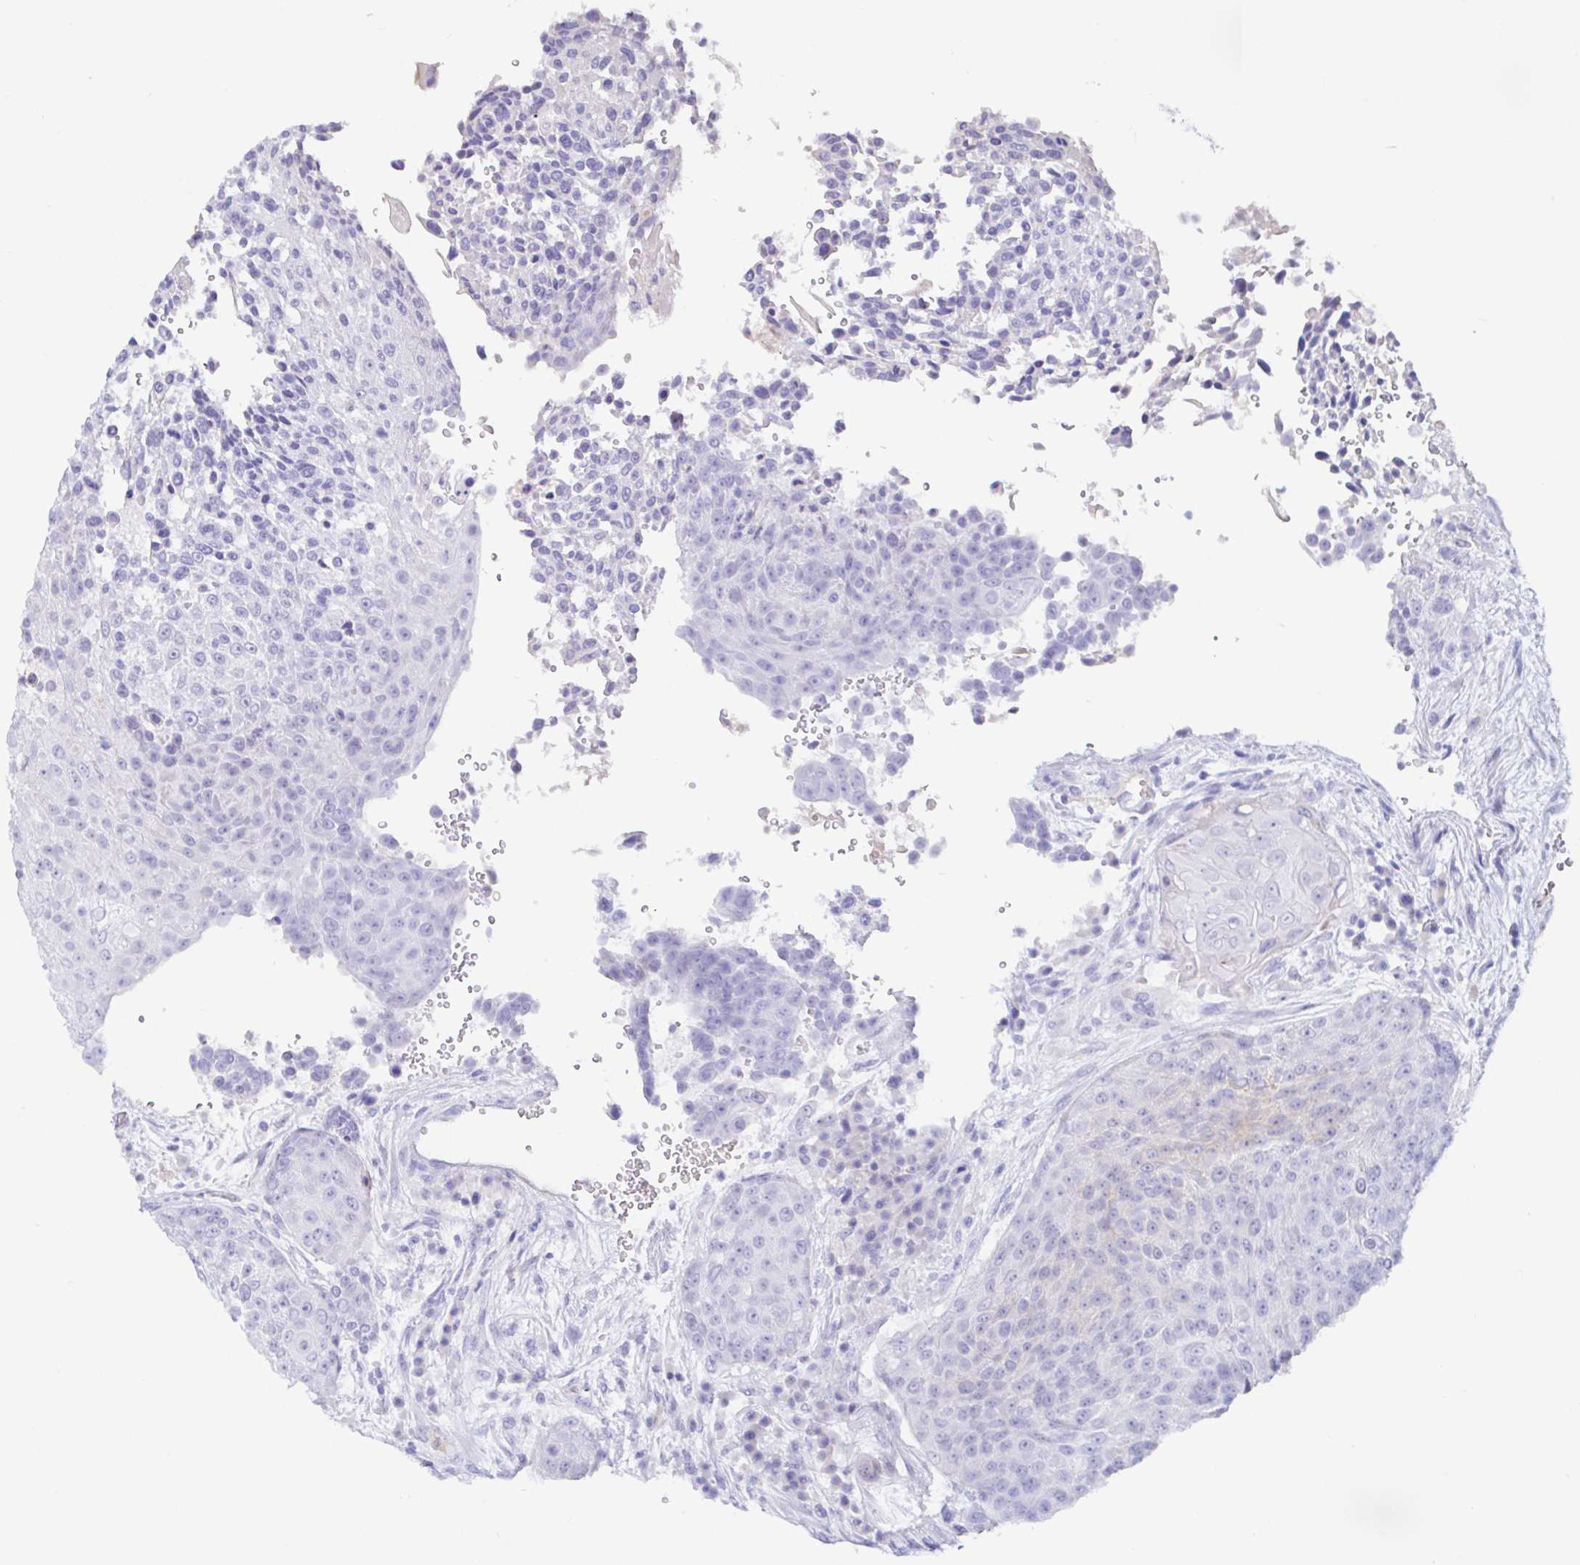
{"staining": {"intensity": "negative", "quantity": "none", "location": "none"}, "tissue": "urothelial cancer", "cell_type": "Tumor cells", "image_type": "cancer", "snomed": [{"axis": "morphology", "description": "Urothelial carcinoma, High grade"}, {"axis": "topography", "description": "Urinary bladder"}], "caption": "Tumor cells are negative for brown protein staining in urothelial cancer.", "gene": "SAA4", "patient": {"sex": "female", "age": 63}}